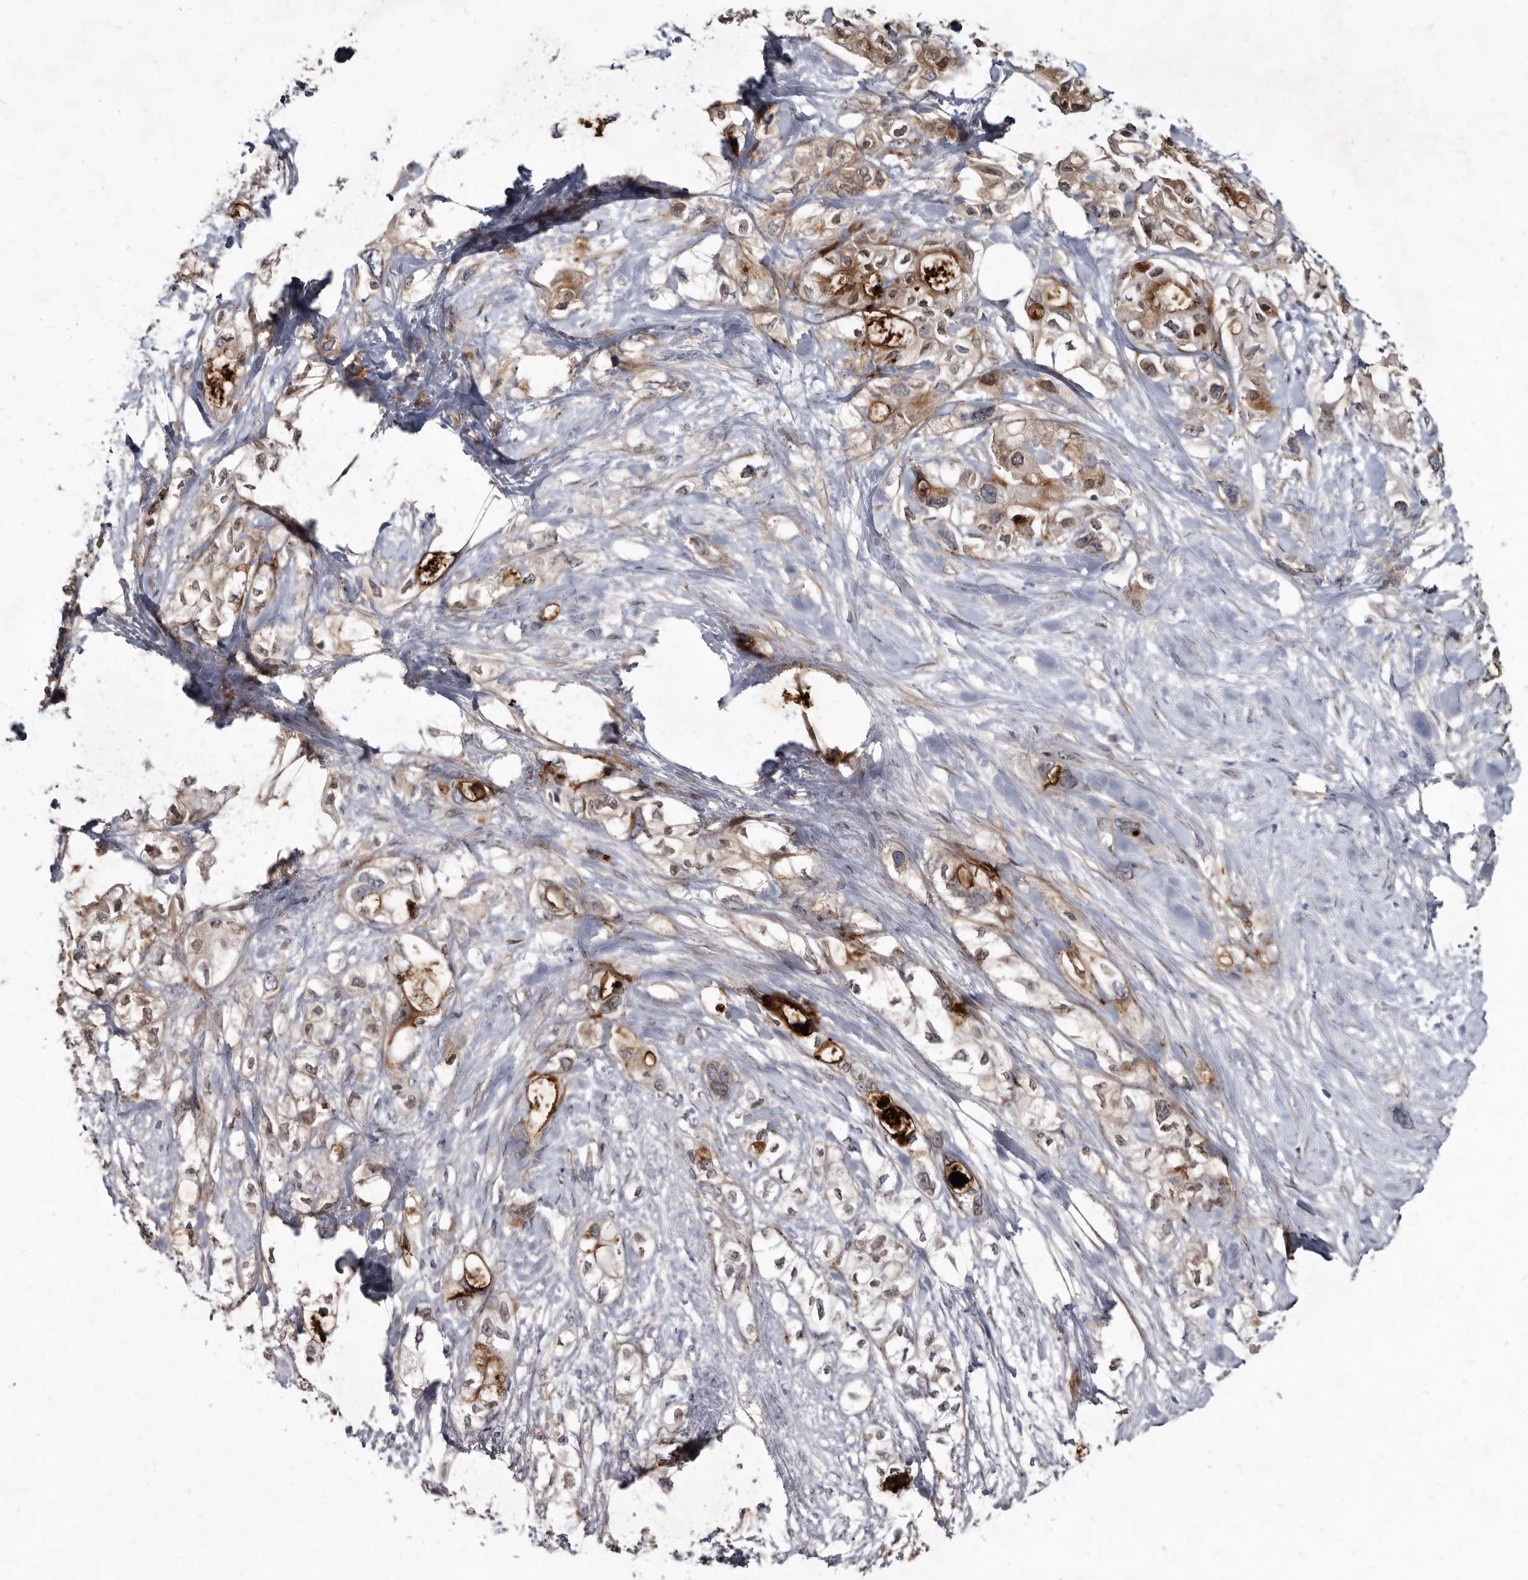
{"staining": {"intensity": "moderate", "quantity": "25%-75%", "location": "cytoplasmic/membranous"}, "tissue": "pancreatic cancer", "cell_type": "Tumor cells", "image_type": "cancer", "snomed": [{"axis": "morphology", "description": "Adenocarcinoma, NOS"}, {"axis": "topography", "description": "Pancreas"}], "caption": "This histopathology image demonstrates IHC staining of pancreatic adenocarcinoma, with medium moderate cytoplasmic/membranous expression in approximately 25%-75% of tumor cells.", "gene": "PROM1", "patient": {"sex": "female", "age": 56}}